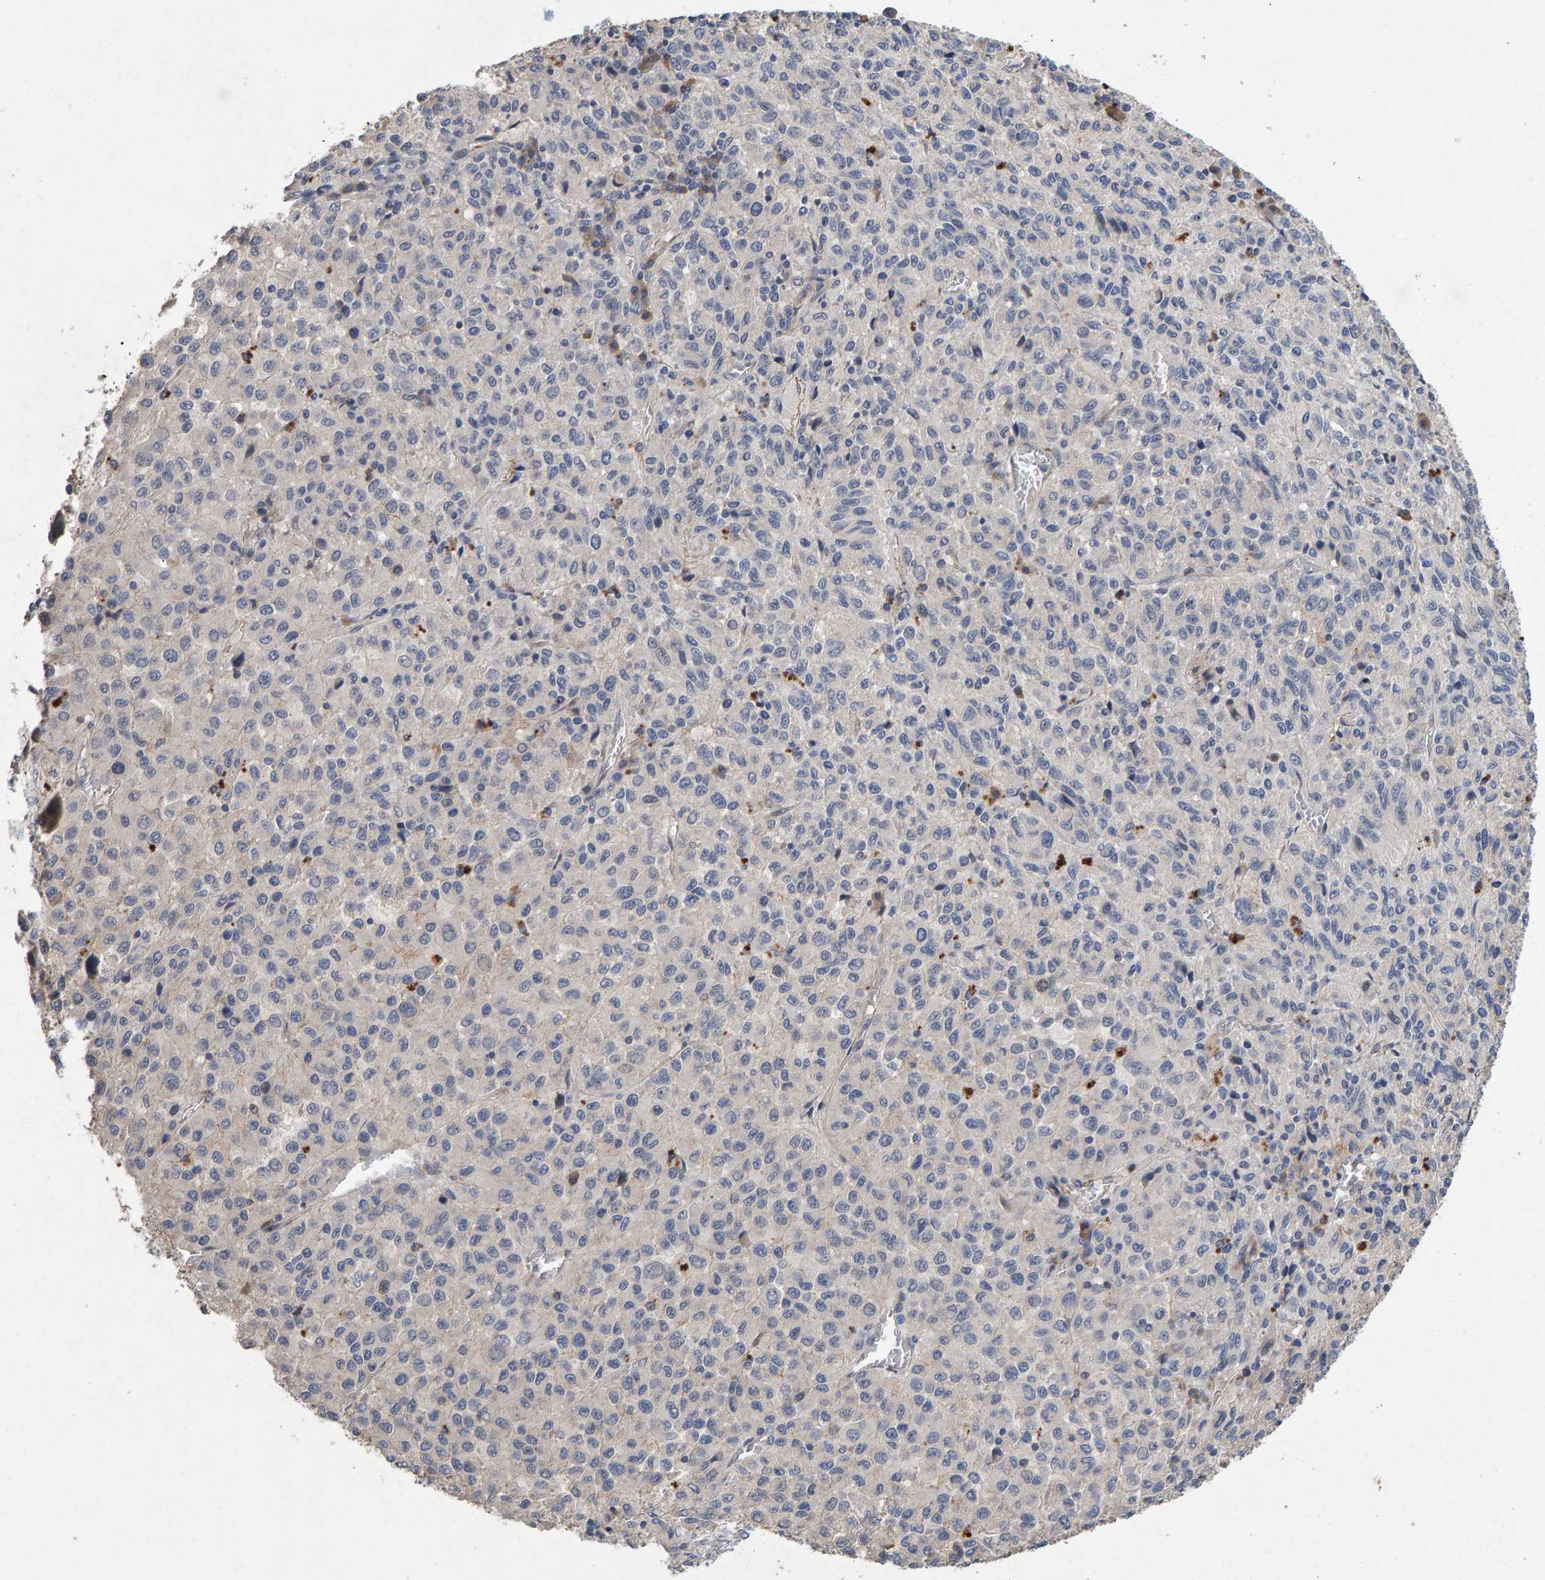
{"staining": {"intensity": "negative", "quantity": "none", "location": "none"}, "tissue": "melanoma", "cell_type": "Tumor cells", "image_type": "cancer", "snomed": [{"axis": "morphology", "description": "Malignant melanoma, Metastatic site"}, {"axis": "topography", "description": "Lung"}], "caption": "Immunohistochemistry (IHC) photomicrograph of melanoma stained for a protein (brown), which demonstrates no expression in tumor cells.", "gene": "EFR3A", "patient": {"sex": "male", "age": 64}}